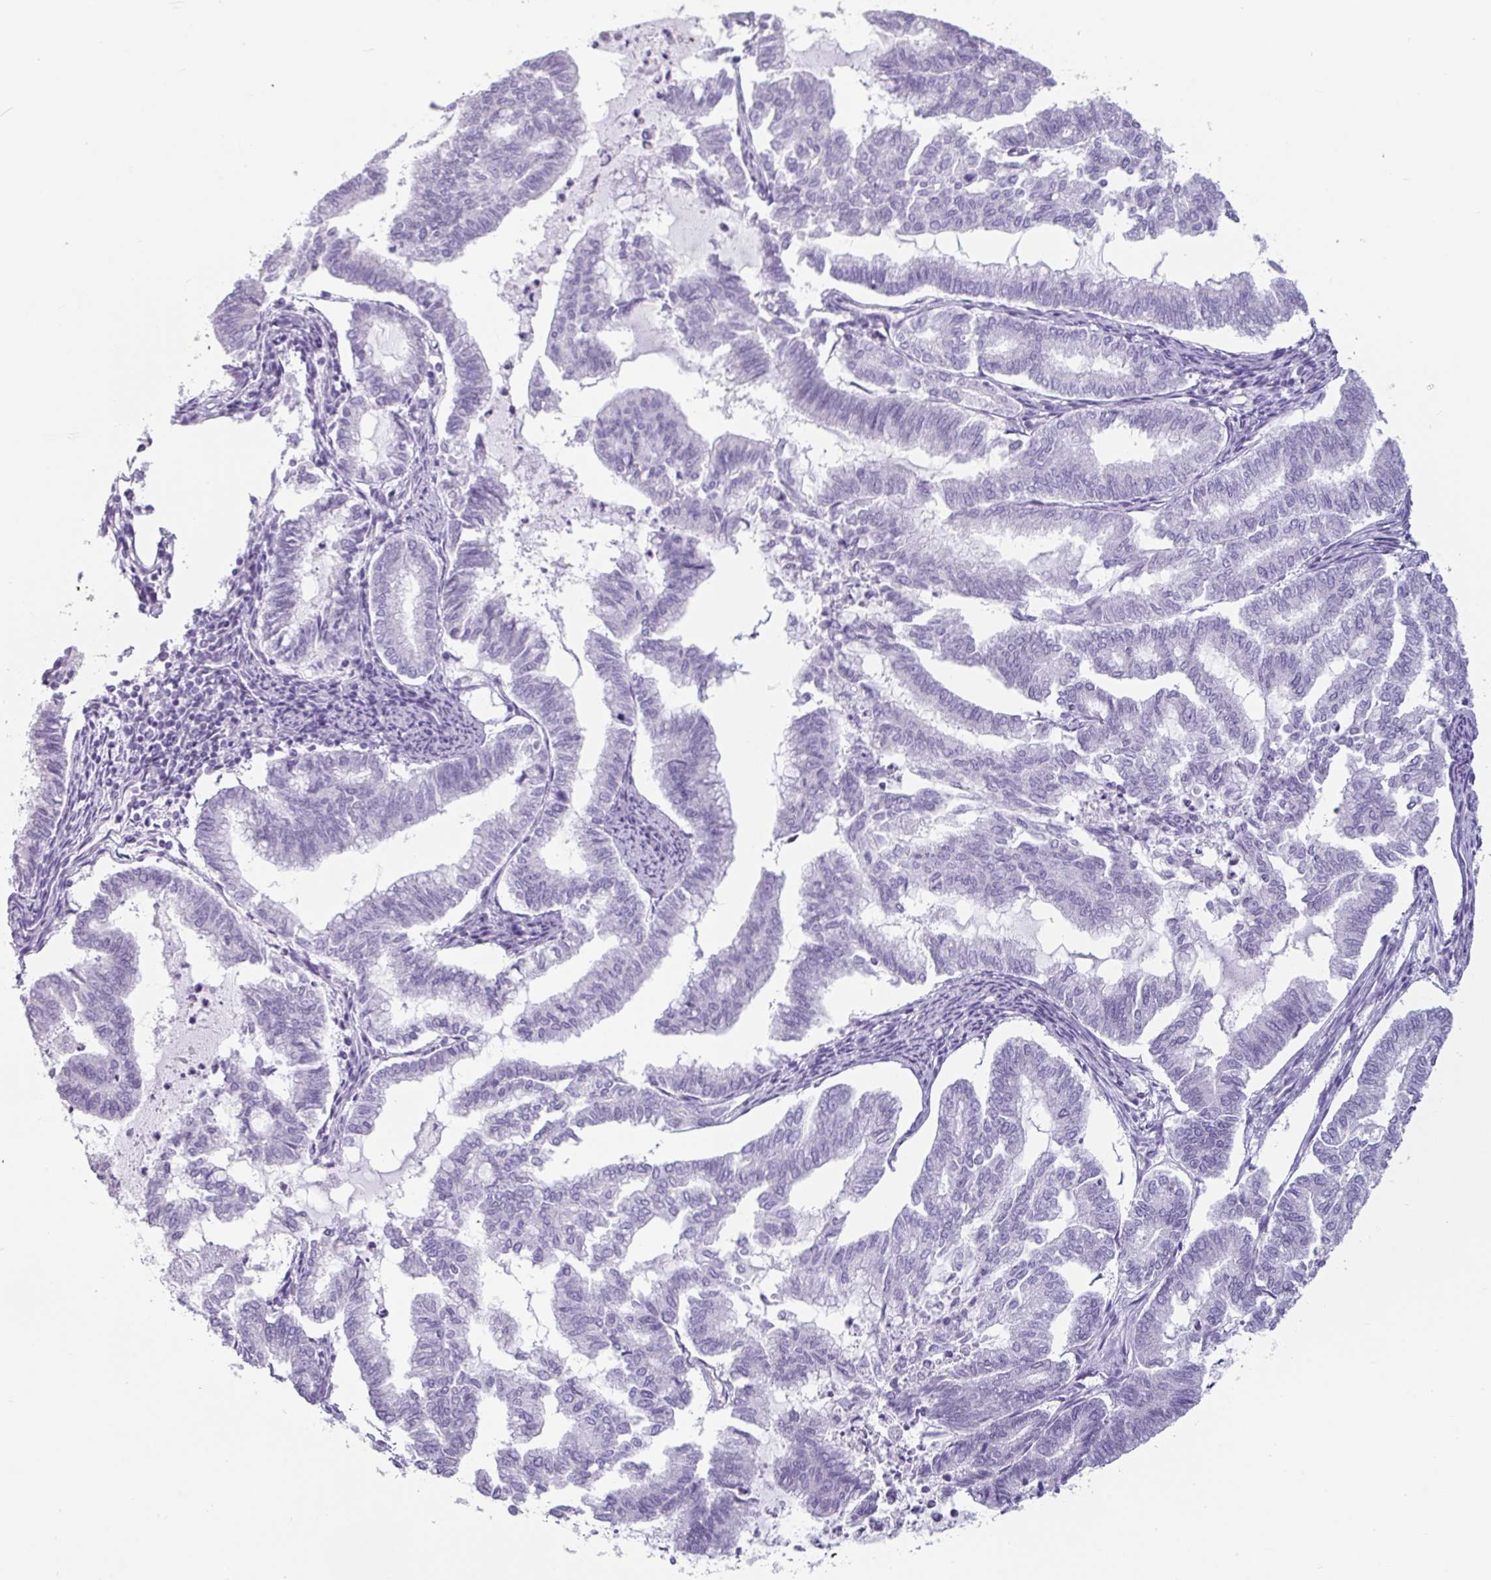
{"staining": {"intensity": "negative", "quantity": "none", "location": "none"}, "tissue": "endometrial cancer", "cell_type": "Tumor cells", "image_type": "cancer", "snomed": [{"axis": "morphology", "description": "Adenocarcinoma, NOS"}, {"axis": "topography", "description": "Endometrium"}], "caption": "An image of endometrial cancer (adenocarcinoma) stained for a protein reveals no brown staining in tumor cells.", "gene": "VCY1B", "patient": {"sex": "female", "age": 79}}